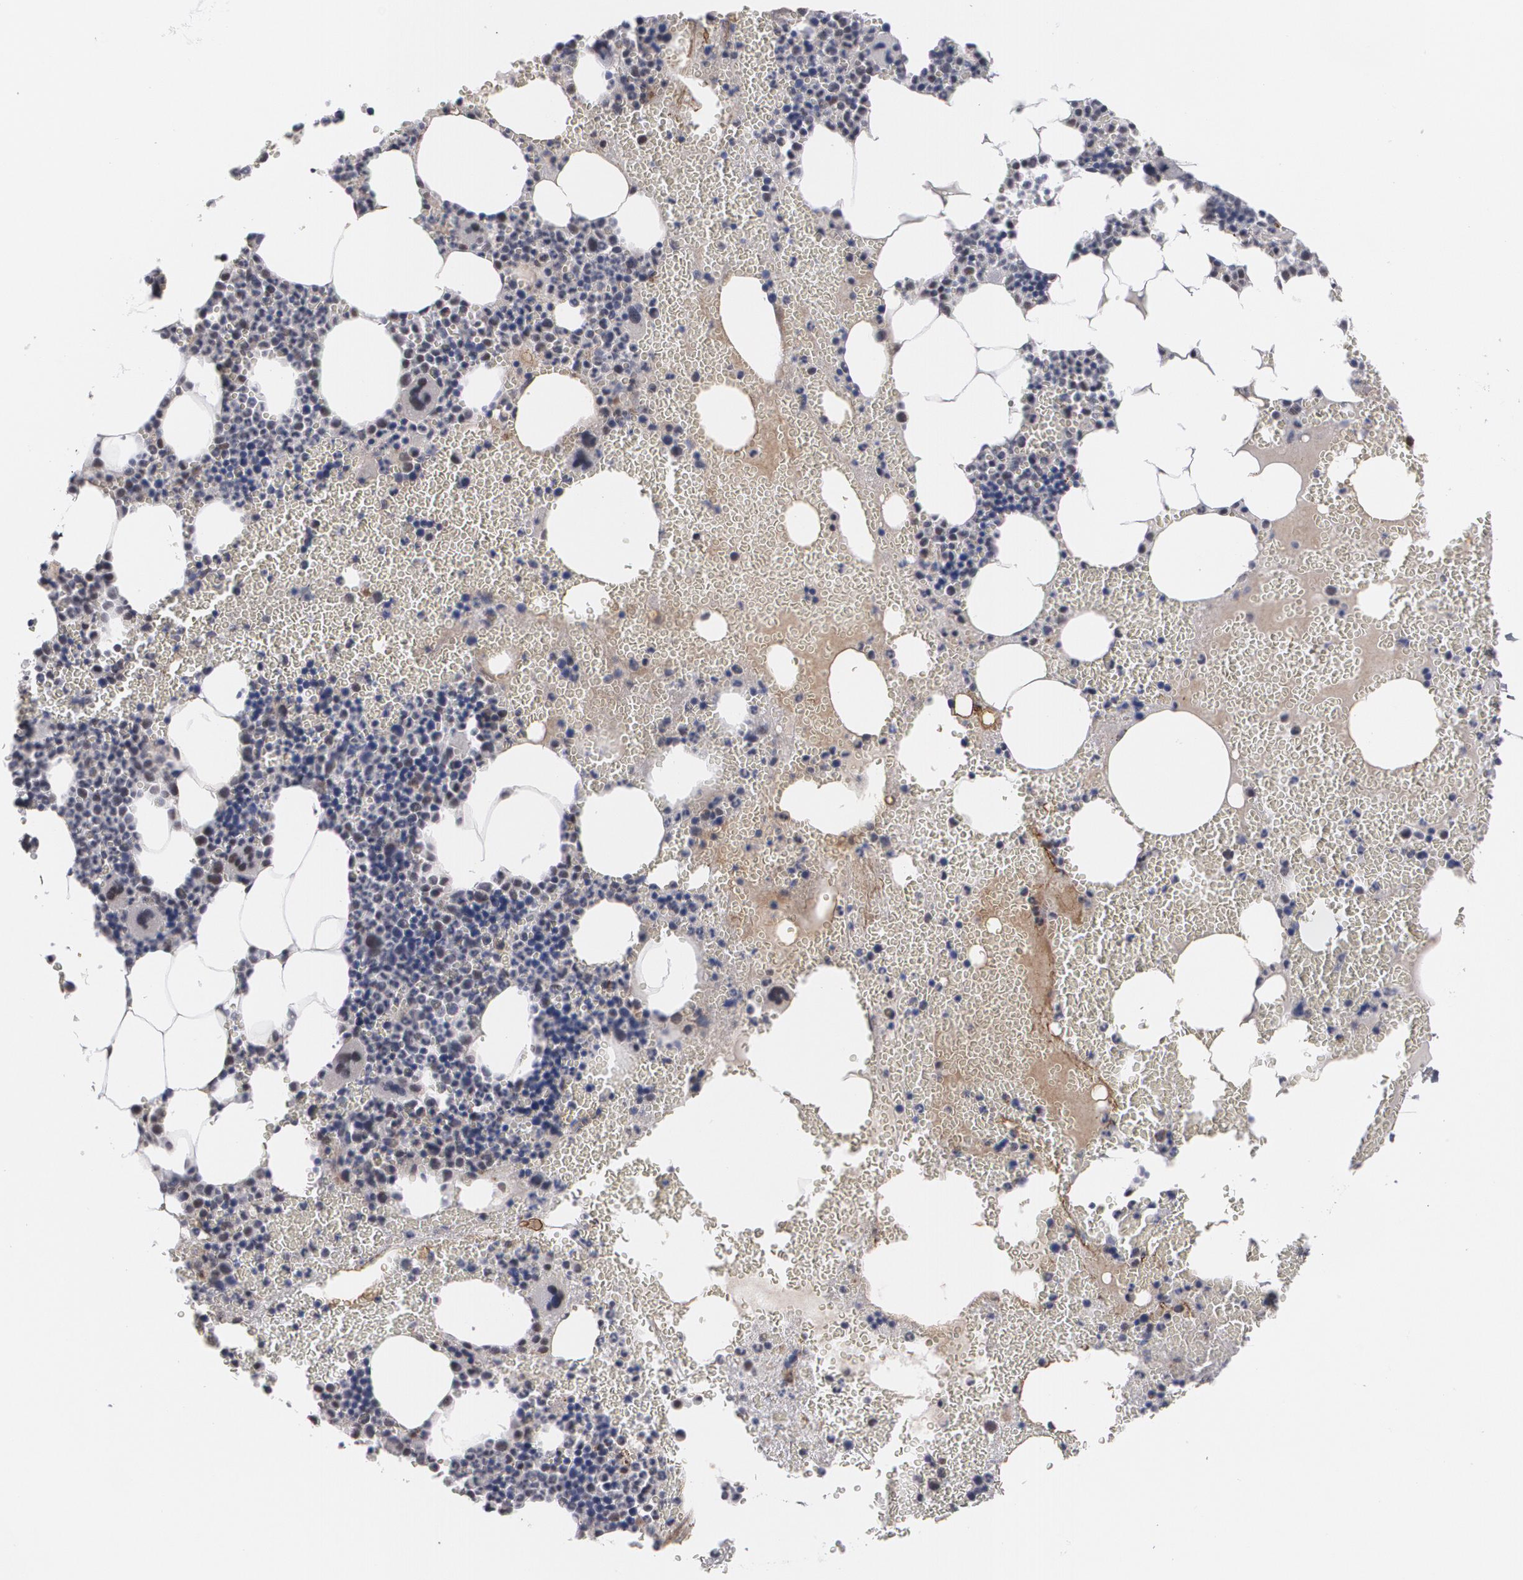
{"staining": {"intensity": "weak", "quantity": "<25%", "location": "nuclear"}, "tissue": "bone marrow", "cell_type": "Hematopoietic cells", "image_type": "normal", "snomed": [{"axis": "morphology", "description": "Normal tissue, NOS"}, {"axis": "topography", "description": "Bone marrow"}], "caption": "DAB (3,3'-diaminobenzidine) immunohistochemical staining of benign human bone marrow displays no significant positivity in hematopoietic cells.", "gene": "INTS6L", "patient": {"sex": "male", "age": 76}}